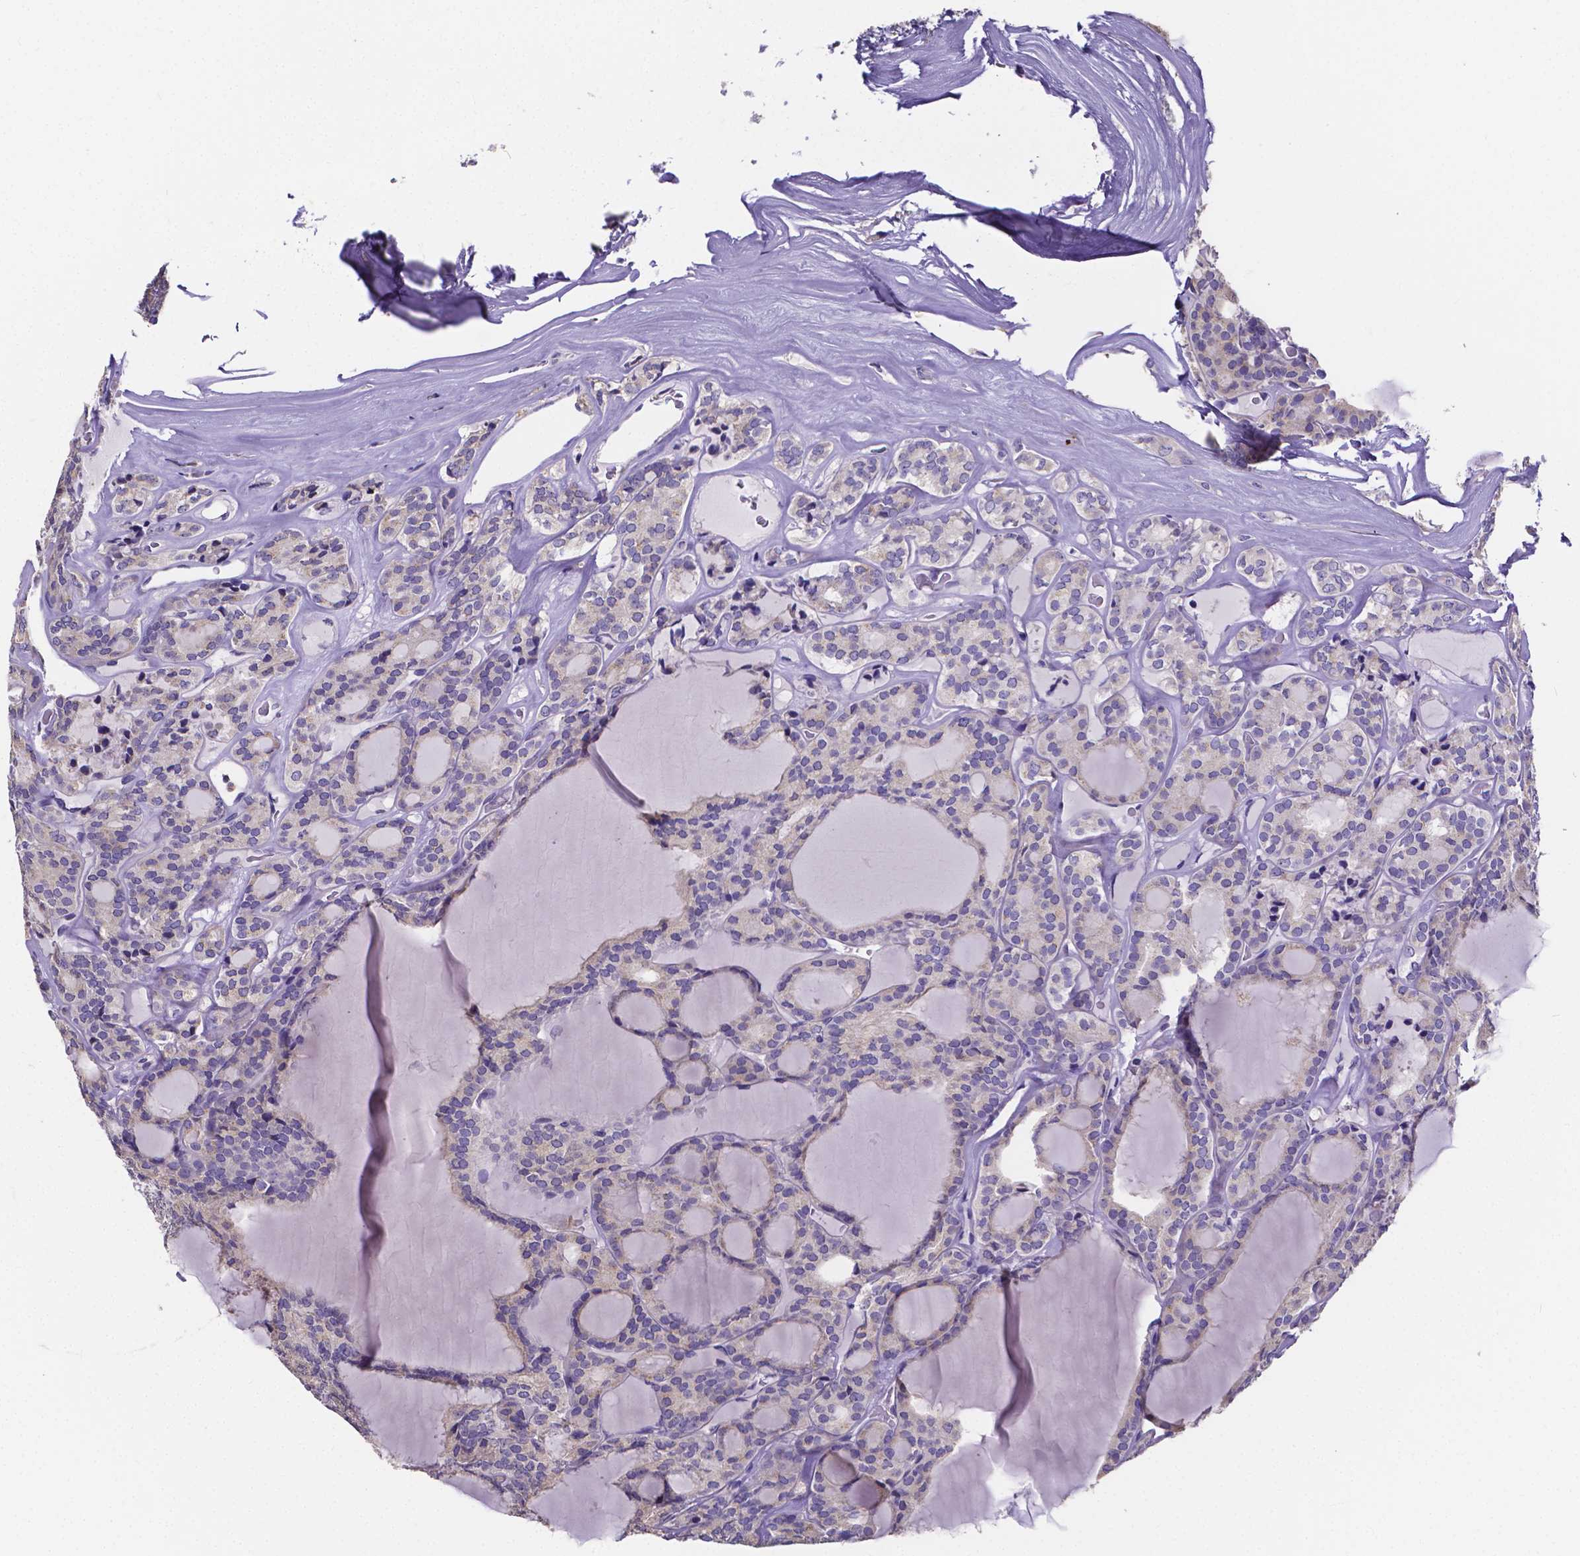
{"staining": {"intensity": "negative", "quantity": "none", "location": "none"}, "tissue": "thyroid cancer", "cell_type": "Tumor cells", "image_type": "cancer", "snomed": [{"axis": "morphology", "description": "Follicular adenoma carcinoma, NOS"}, {"axis": "topography", "description": "Thyroid gland"}], "caption": "Protein analysis of thyroid cancer (follicular adenoma carcinoma) displays no significant staining in tumor cells.", "gene": "ATP6V1D", "patient": {"sex": "male", "age": 74}}